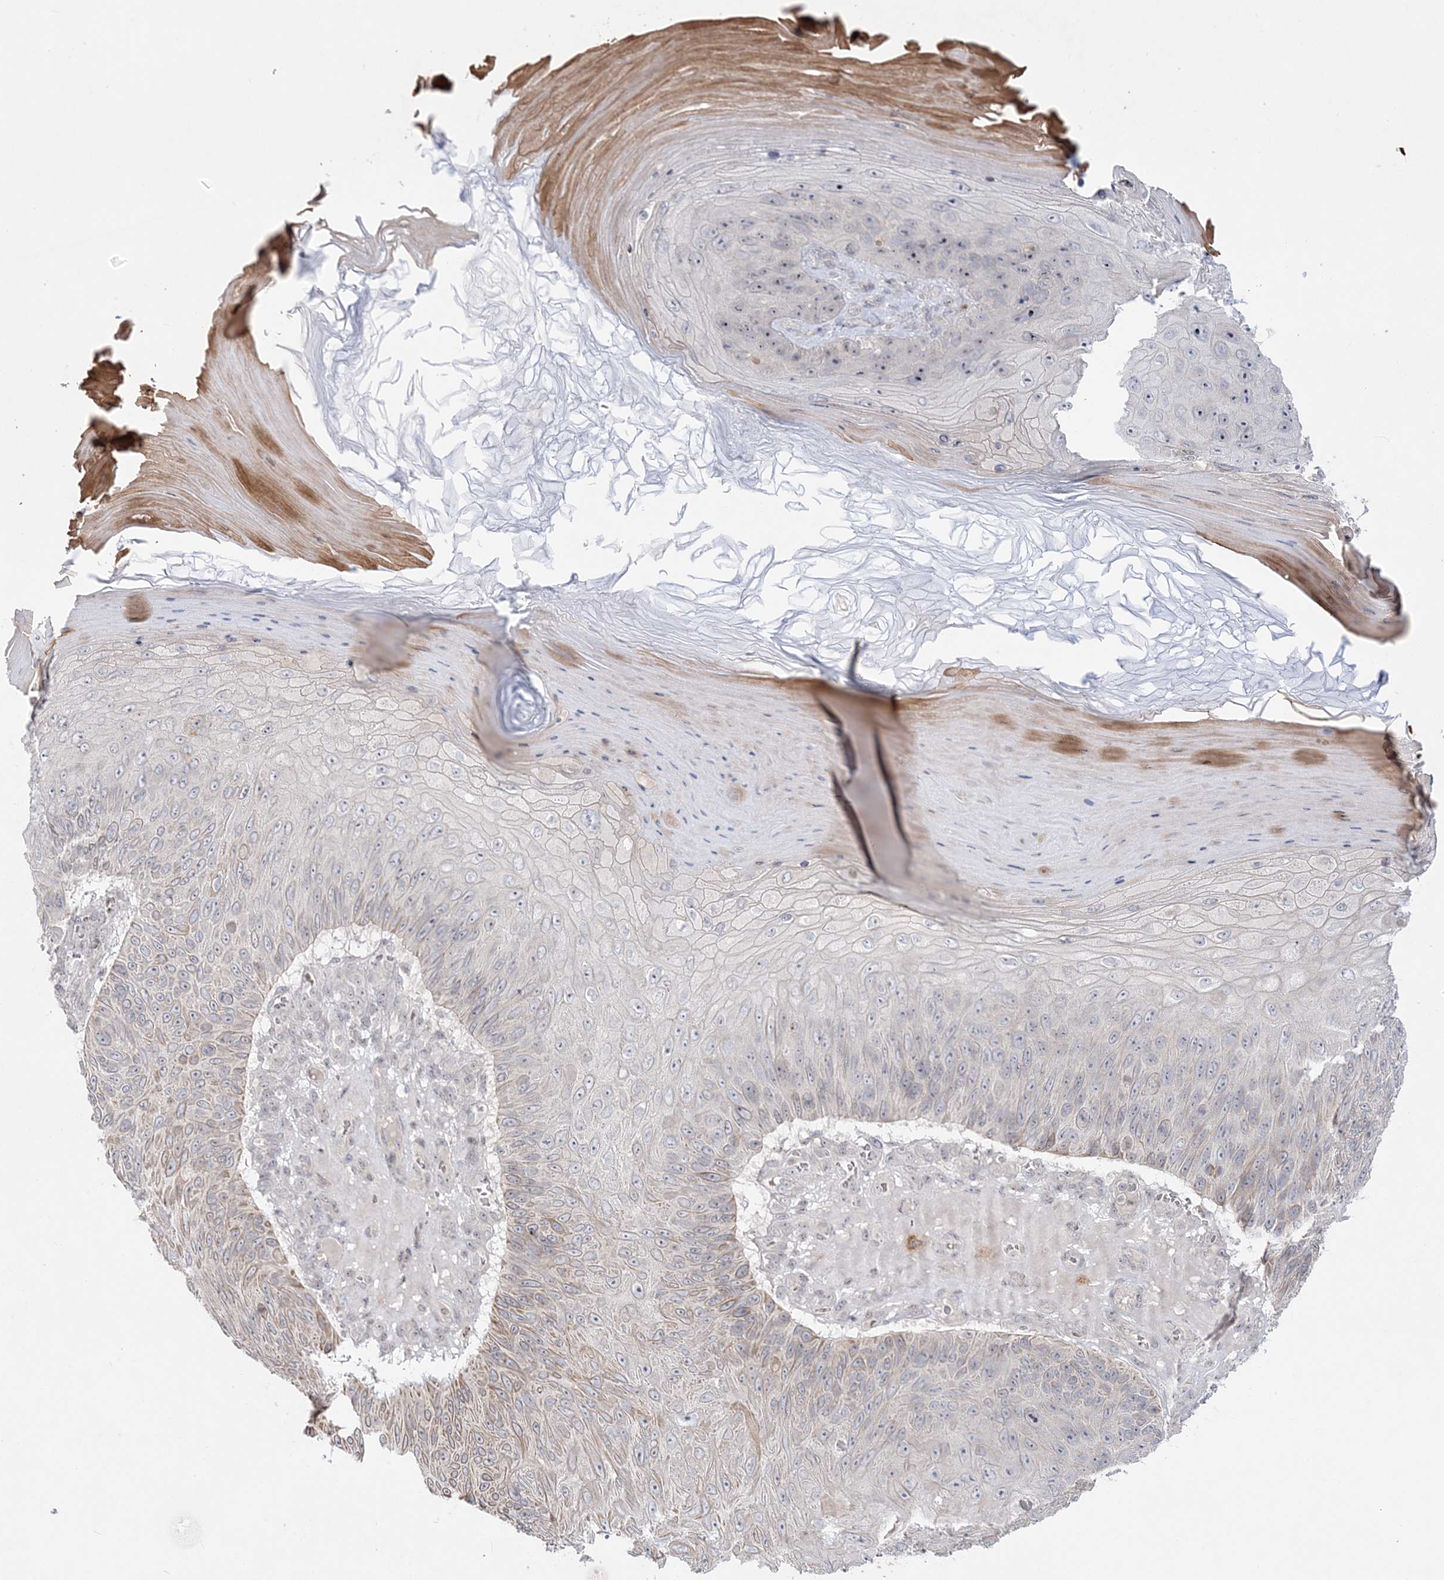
{"staining": {"intensity": "weak", "quantity": "<25%", "location": "cytoplasmic/membranous"}, "tissue": "skin cancer", "cell_type": "Tumor cells", "image_type": "cancer", "snomed": [{"axis": "morphology", "description": "Squamous cell carcinoma, NOS"}, {"axis": "topography", "description": "Skin"}], "caption": "The histopathology image displays no staining of tumor cells in skin cancer (squamous cell carcinoma).", "gene": "SH3BP4", "patient": {"sex": "female", "age": 88}}